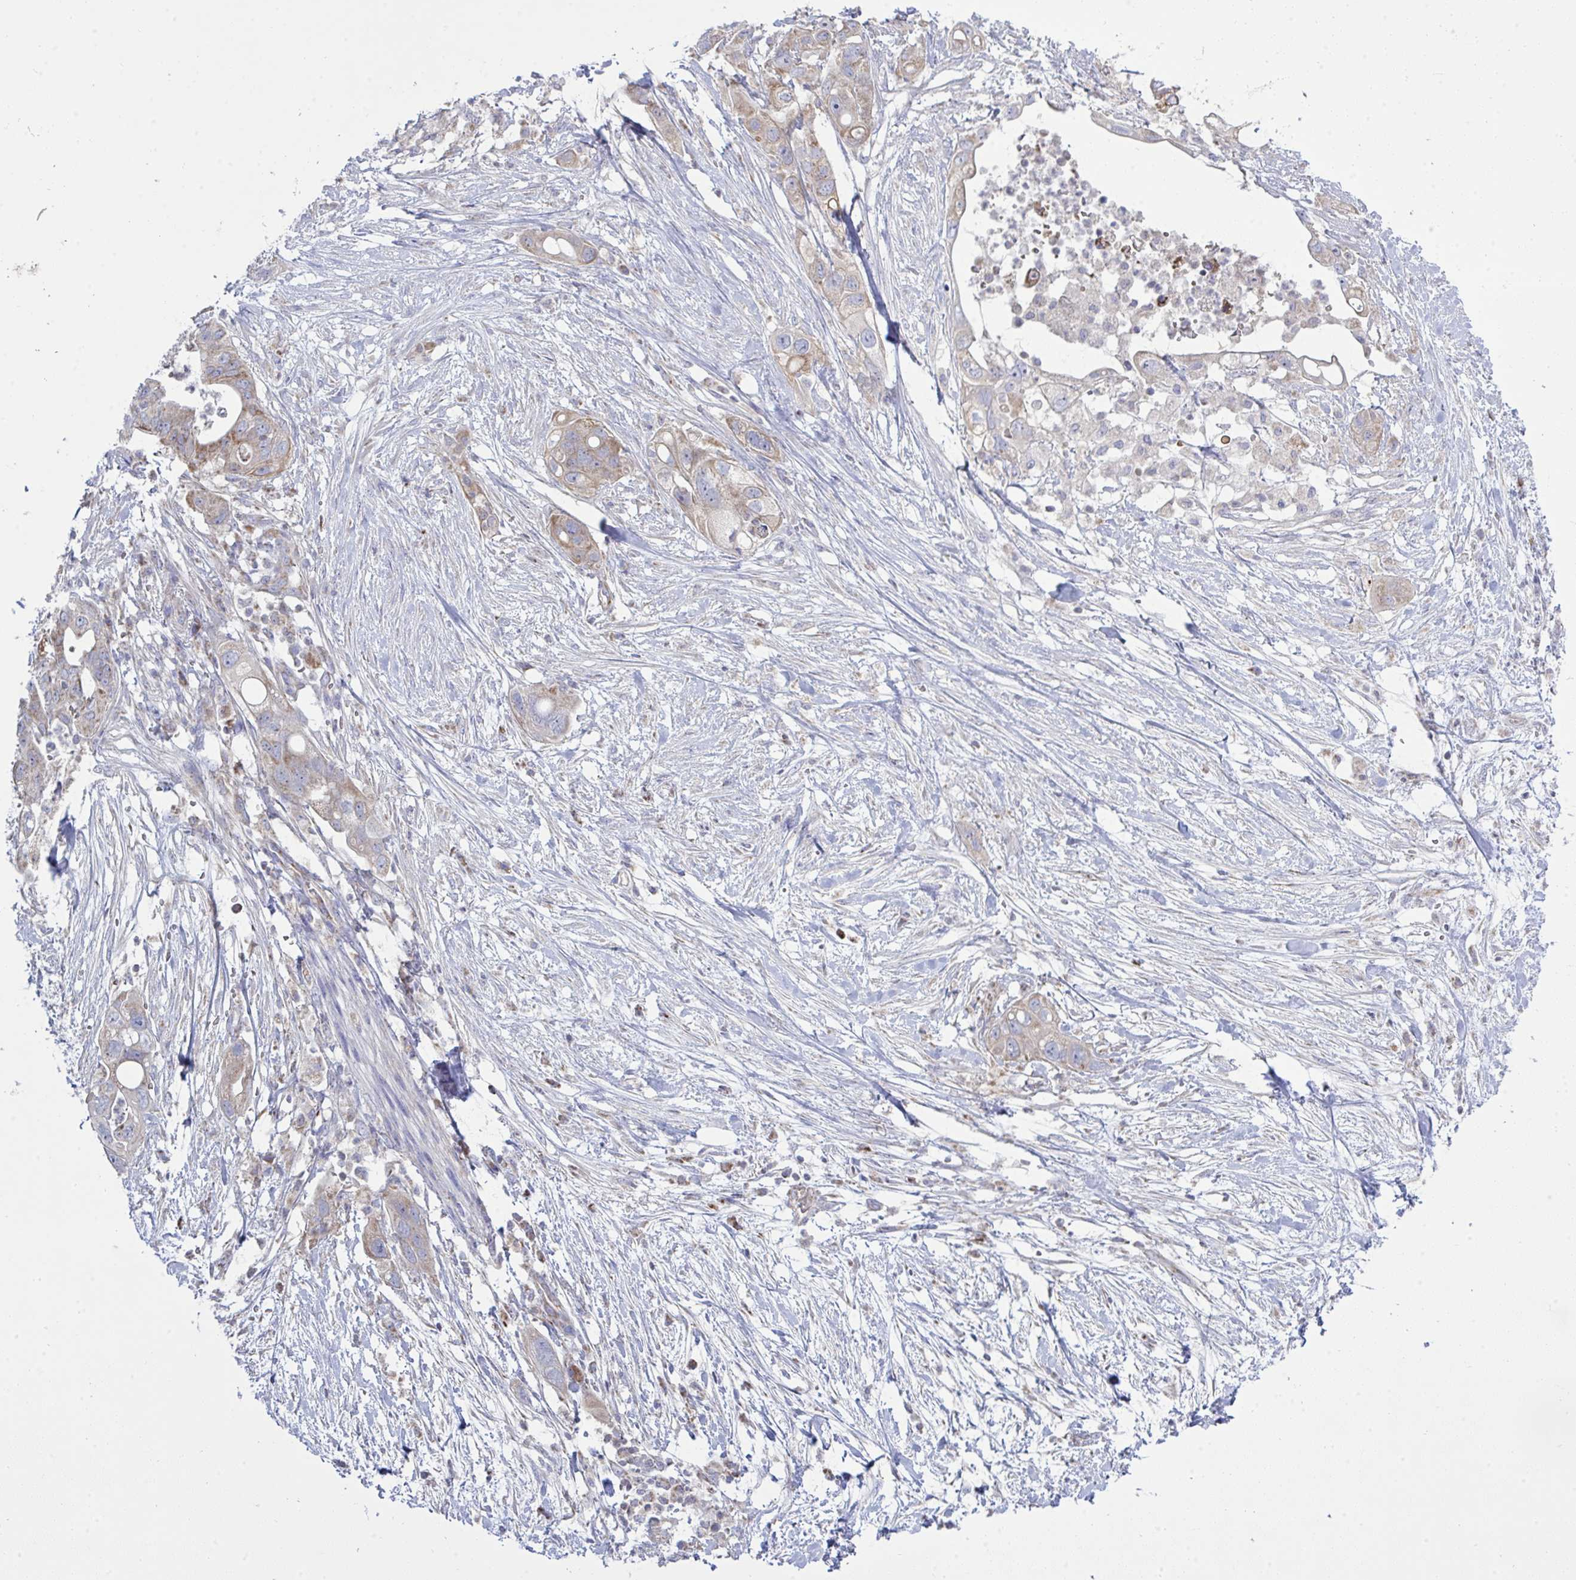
{"staining": {"intensity": "moderate", "quantity": "25%-75%", "location": "cytoplasmic/membranous"}, "tissue": "pancreatic cancer", "cell_type": "Tumor cells", "image_type": "cancer", "snomed": [{"axis": "morphology", "description": "Adenocarcinoma, NOS"}, {"axis": "topography", "description": "Pancreas"}], "caption": "Moderate cytoplasmic/membranous staining for a protein is present in about 25%-75% of tumor cells of pancreatic cancer (adenocarcinoma) using IHC.", "gene": "NDUFA7", "patient": {"sex": "female", "age": 72}}